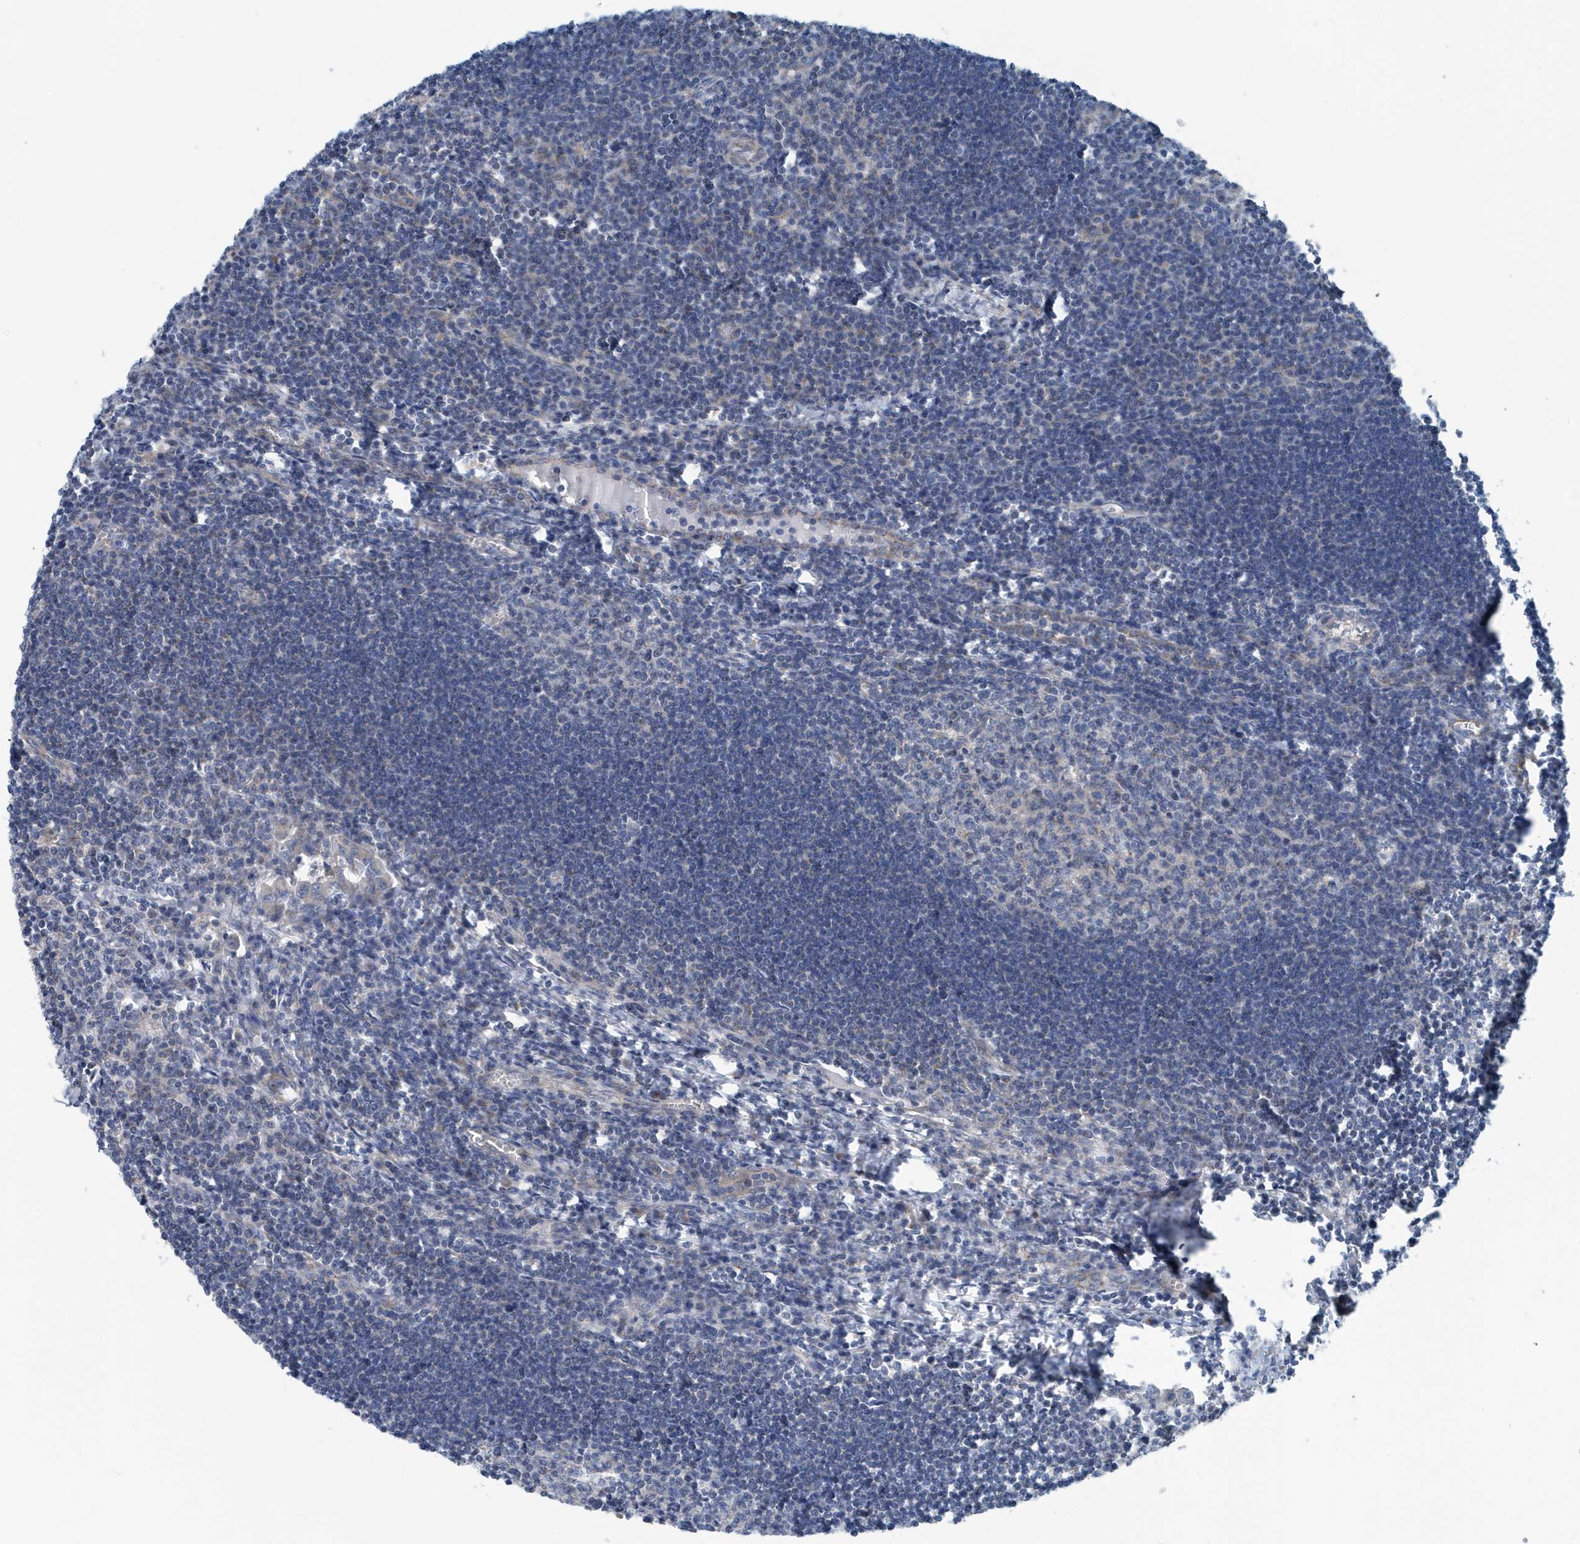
{"staining": {"intensity": "negative", "quantity": "none", "location": "none"}, "tissue": "lymph node", "cell_type": "Germinal center cells", "image_type": "normal", "snomed": [{"axis": "morphology", "description": "Normal tissue, NOS"}, {"axis": "morphology", "description": "Malignant melanoma, Metastatic site"}, {"axis": "topography", "description": "Lymph node"}], "caption": "High power microscopy micrograph of an immunohistochemistry (IHC) histopathology image of unremarkable lymph node, revealing no significant expression in germinal center cells.", "gene": "PPM1M", "patient": {"sex": "male", "age": 41}}